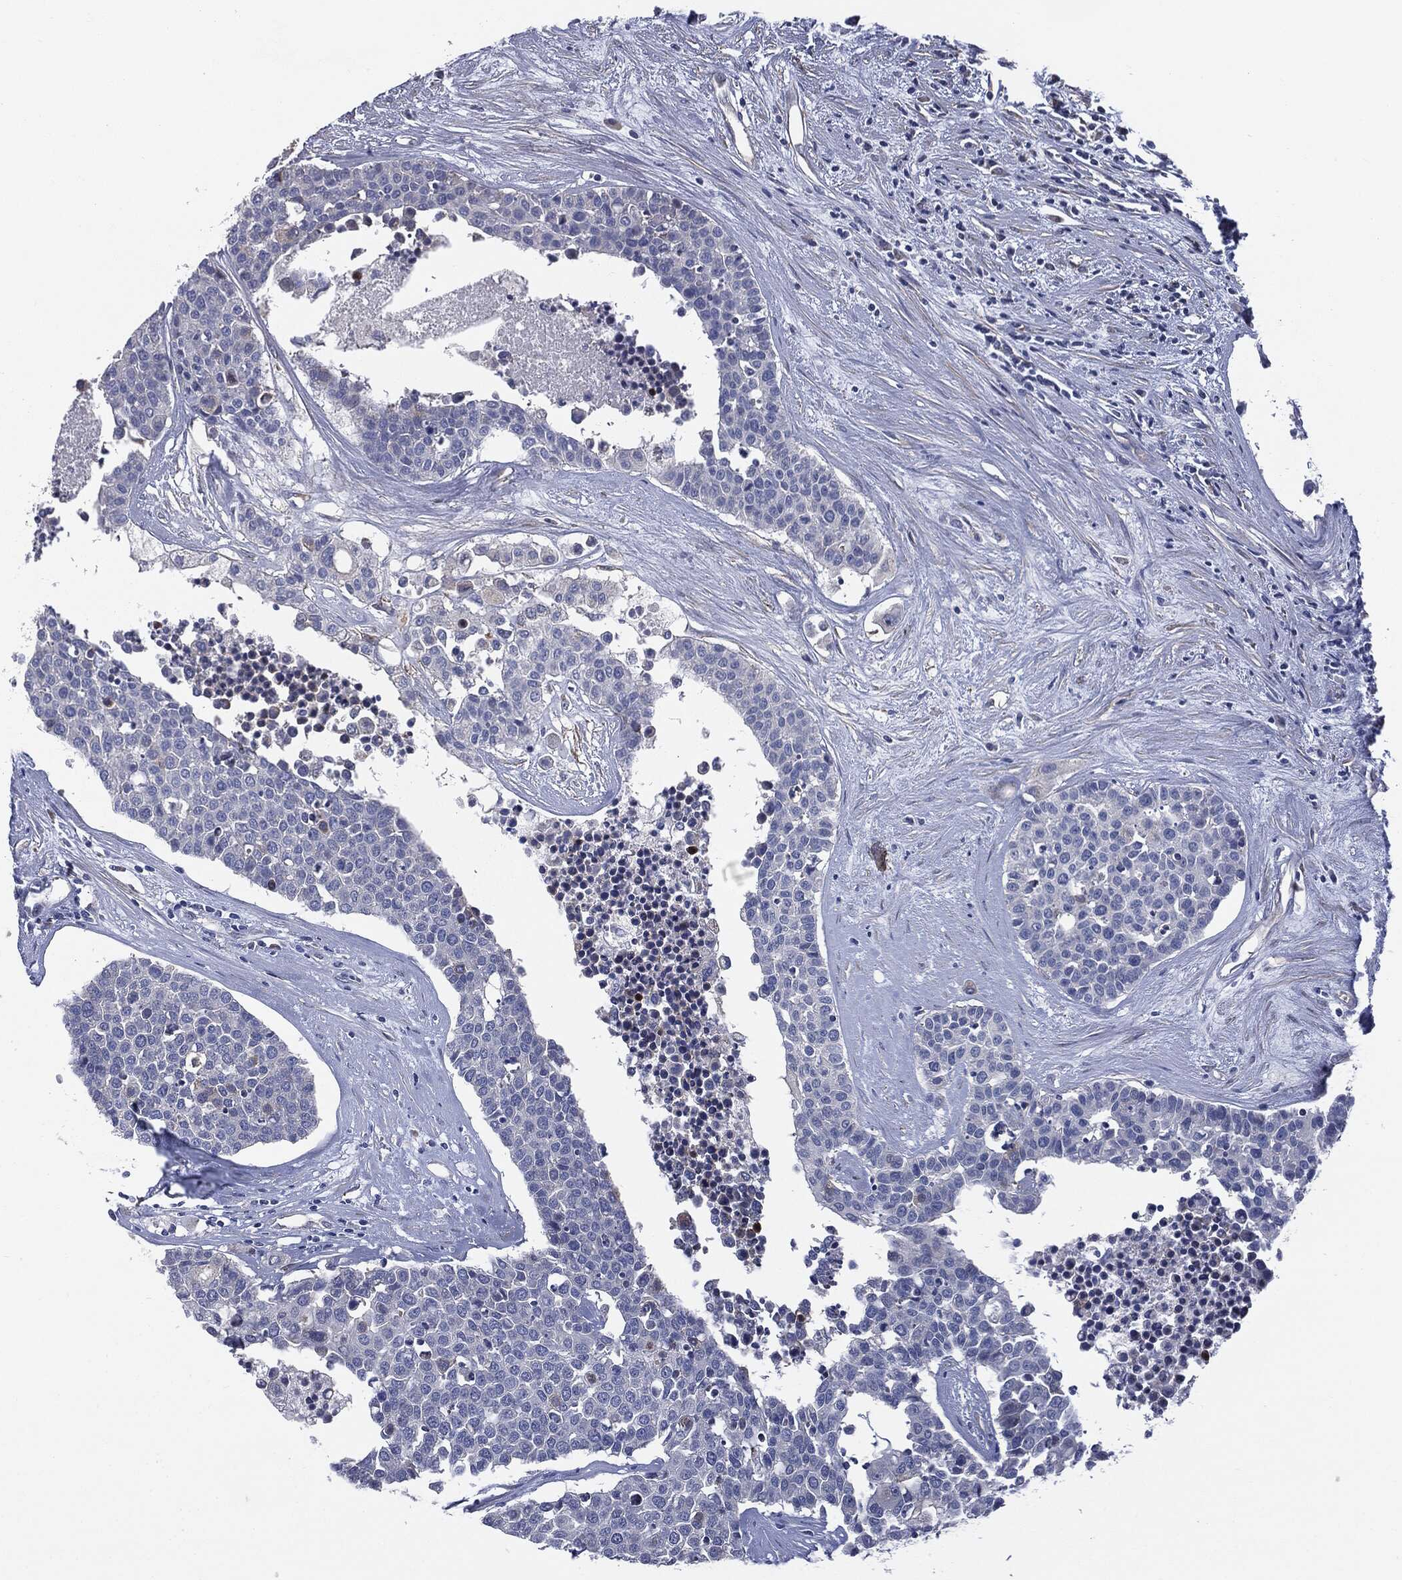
{"staining": {"intensity": "negative", "quantity": "none", "location": "none"}, "tissue": "carcinoid", "cell_type": "Tumor cells", "image_type": "cancer", "snomed": [{"axis": "morphology", "description": "Carcinoid, malignant, NOS"}, {"axis": "topography", "description": "Colon"}], "caption": "Immunohistochemistry (IHC) of malignant carcinoid reveals no positivity in tumor cells.", "gene": "KRT5", "patient": {"sex": "male", "age": 81}}